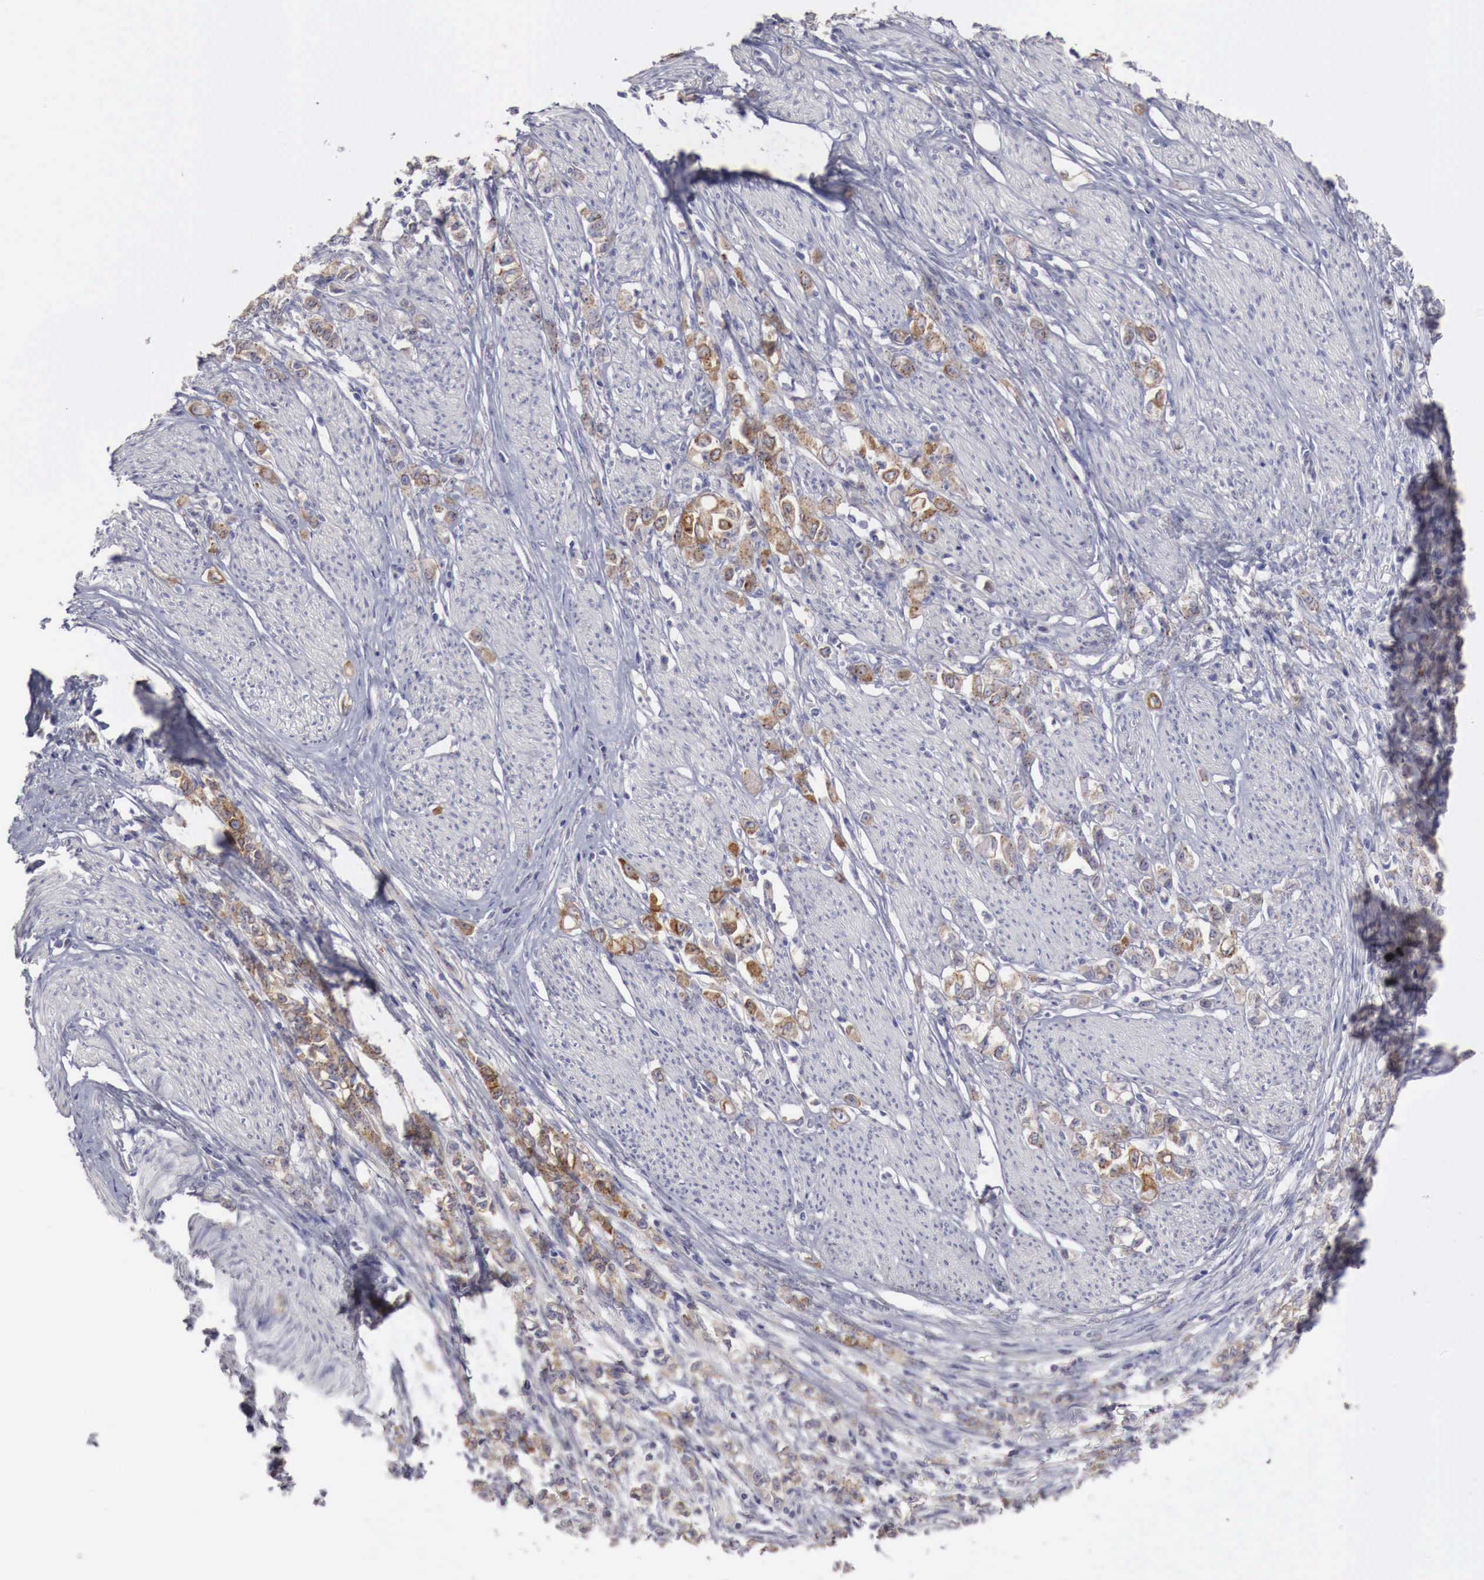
{"staining": {"intensity": "weak", "quantity": ">75%", "location": "cytoplasmic/membranous"}, "tissue": "stomach cancer", "cell_type": "Tumor cells", "image_type": "cancer", "snomed": [{"axis": "morphology", "description": "Adenocarcinoma, NOS"}, {"axis": "topography", "description": "Stomach"}], "caption": "A brown stain shows weak cytoplasmic/membranous positivity of a protein in adenocarcinoma (stomach) tumor cells.", "gene": "NSDHL", "patient": {"sex": "male", "age": 72}}